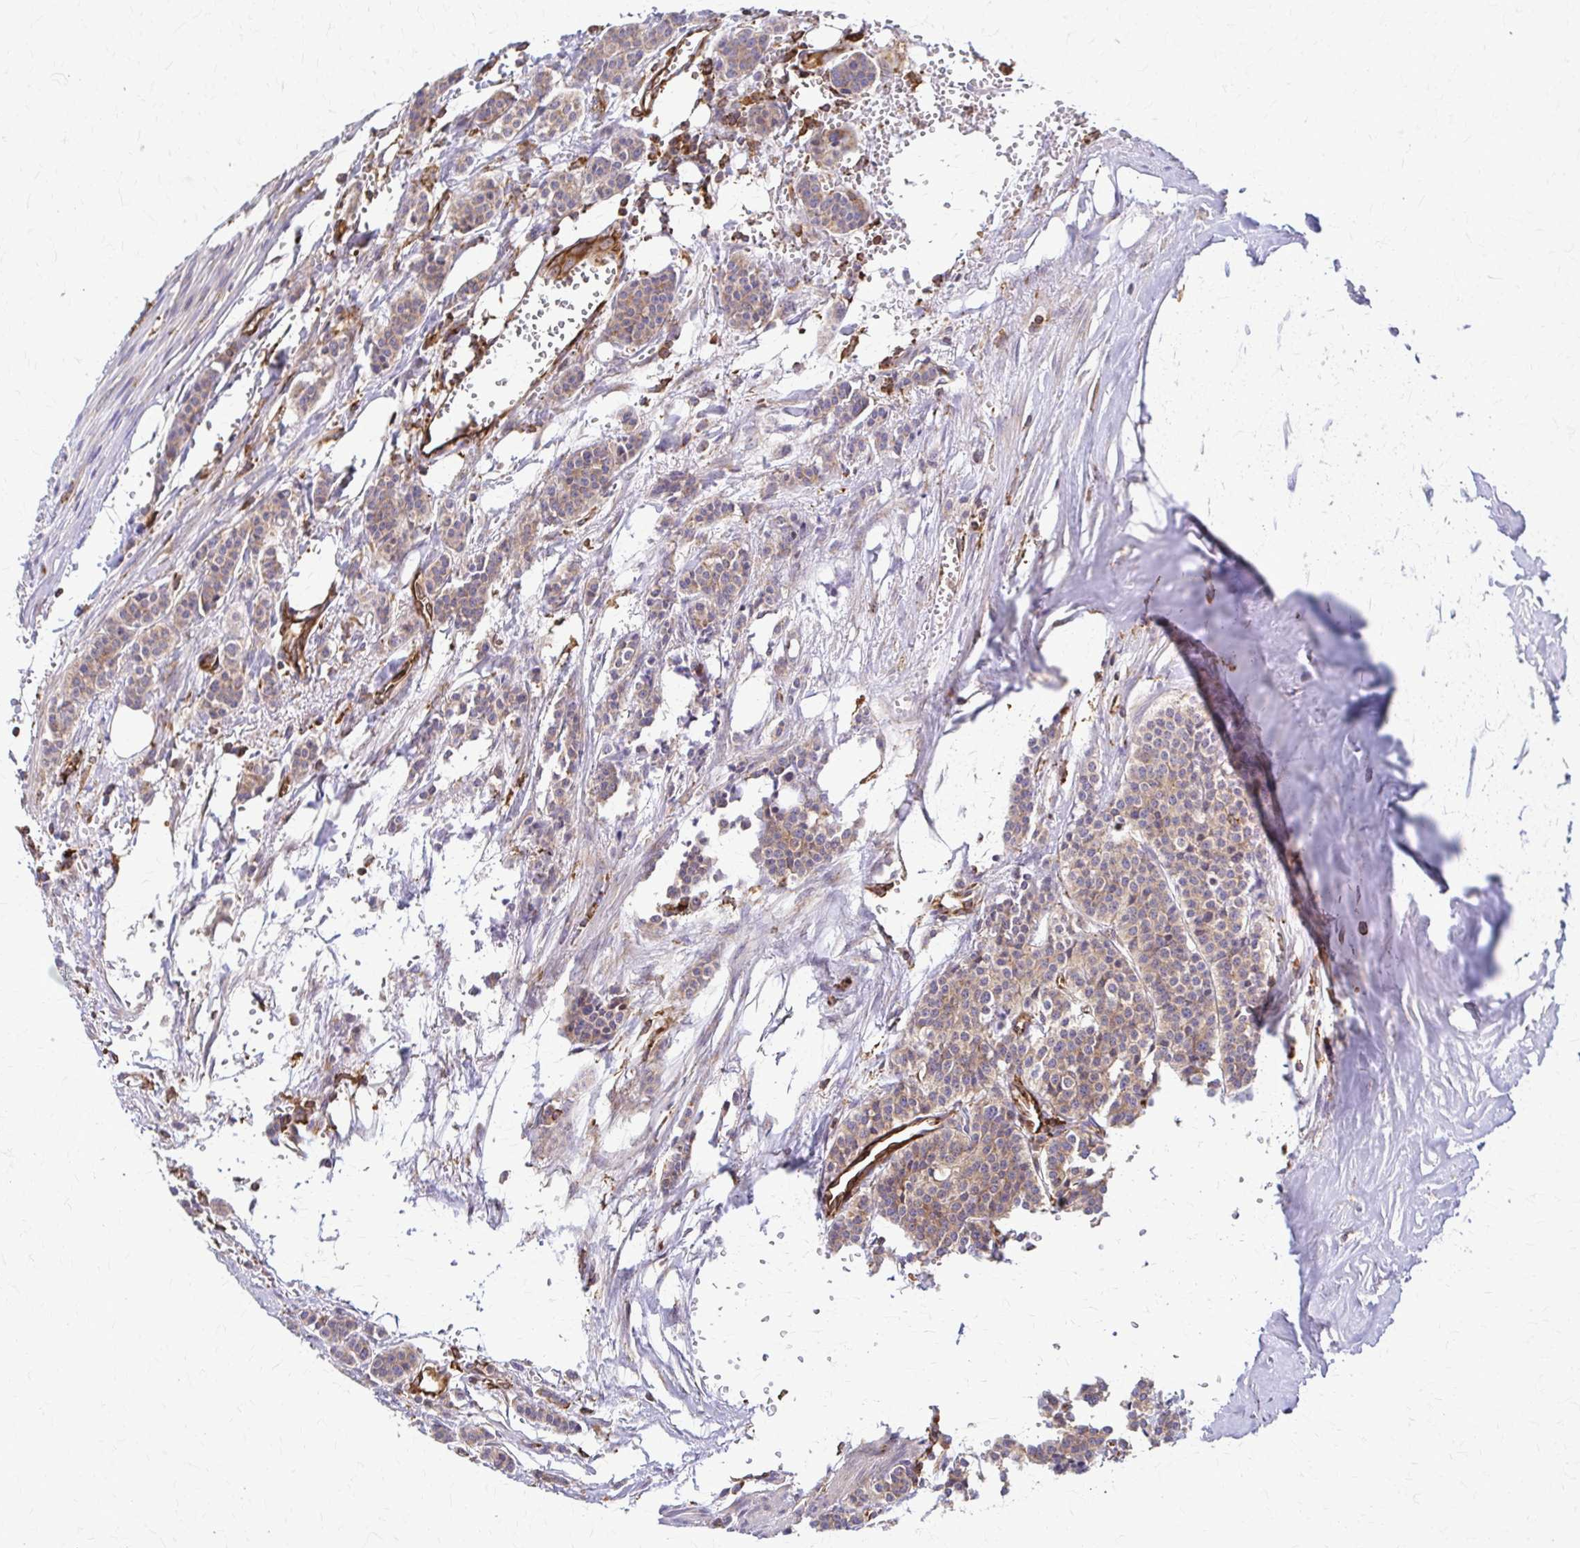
{"staining": {"intensity": "weak", "quantity": ">75%", "location": "cytoplasmic/membranous"}, "tissue": "carcinoid", "cell_type": "Tumor cells", "image_type": "cancer", "snomed": [{"axis": "morphology", "description": "Carcinoid, malignant, NOS"}, {"axis": "topography", "description": "Small intestine"}], "caption": "Malignant carcinoid stained with immunohistochemistry (IHC) demonstrates weak cytoplasmic/membranous positivity in about >75% of tumor cells.", "gene": "WASF2", "patient": {"sex": "male", "age": 63}}